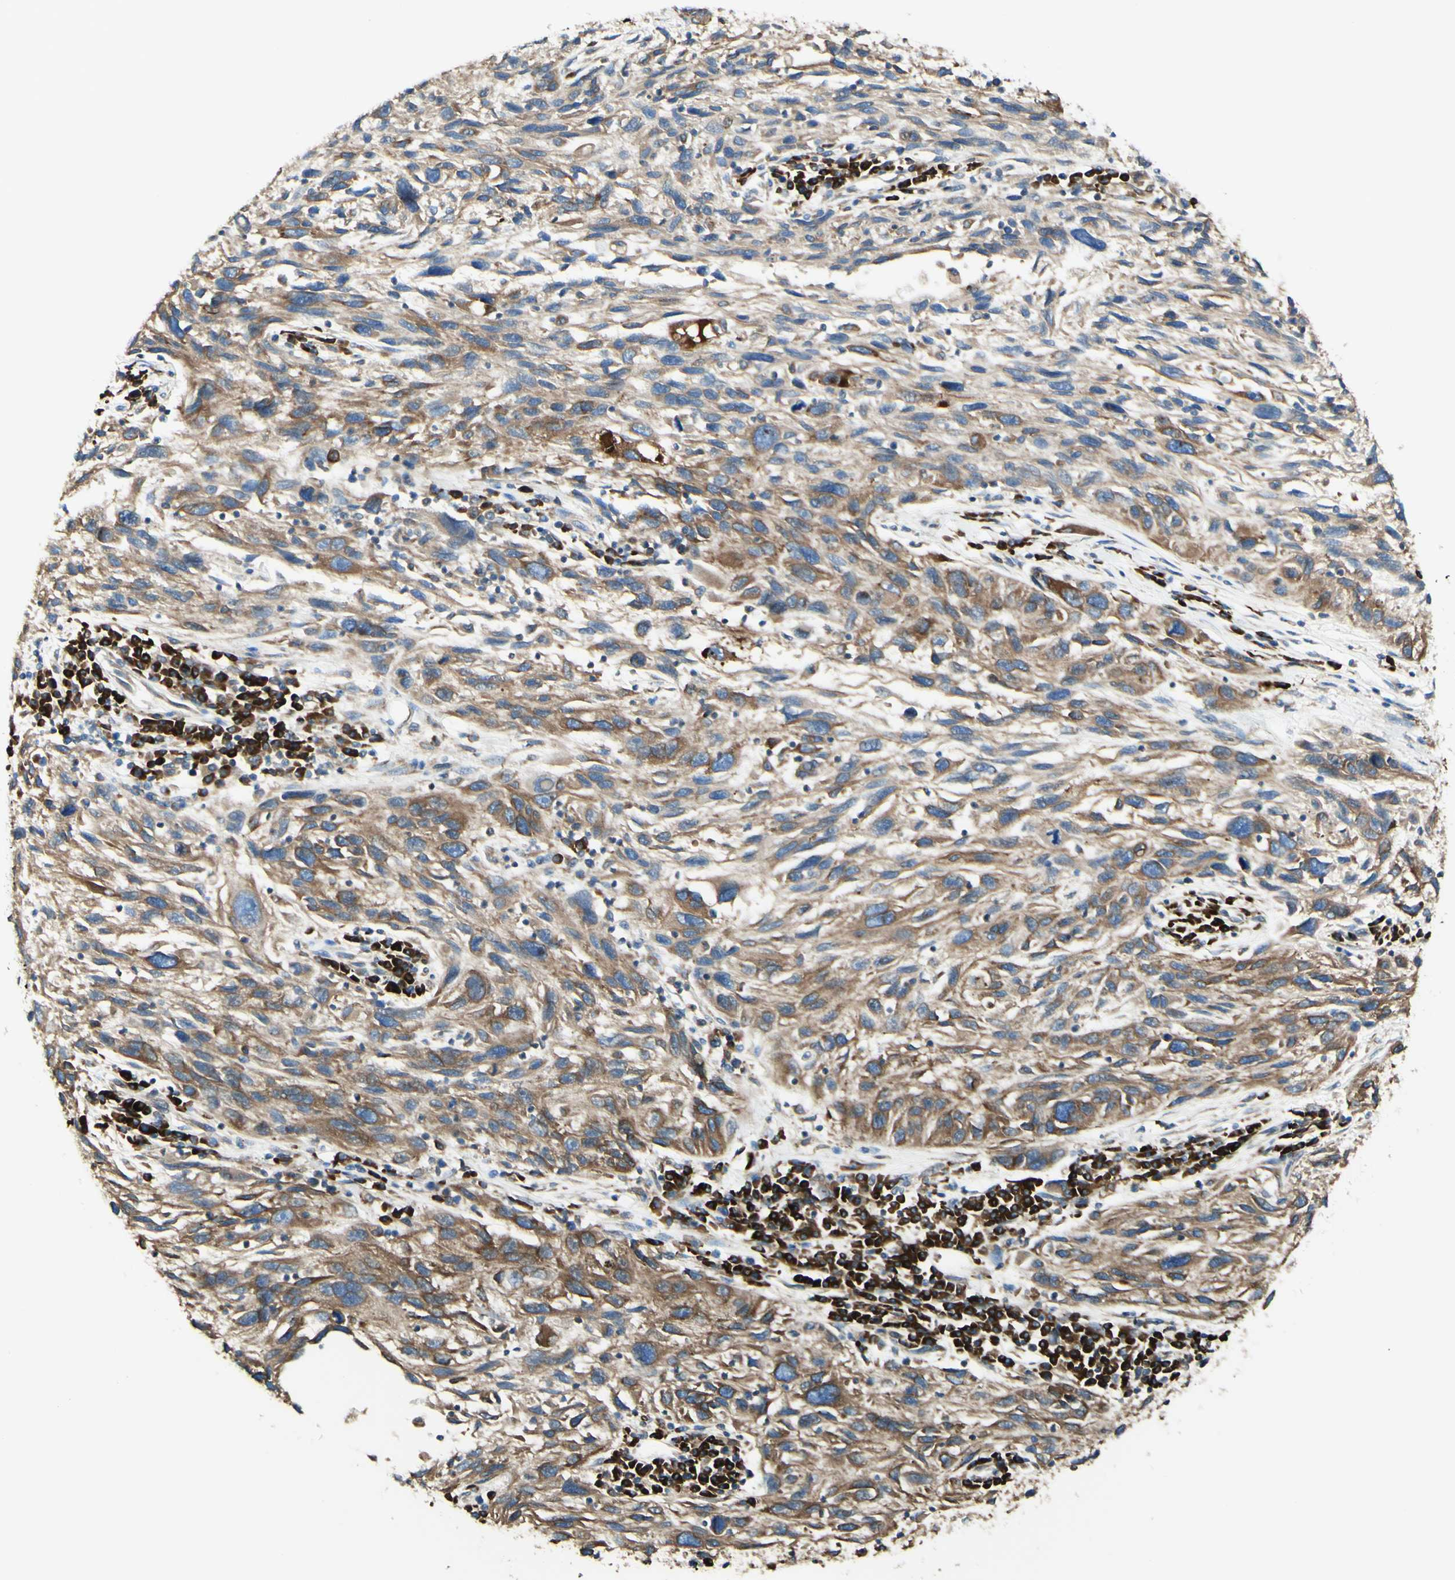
{"staining": {"intensity": "moderate", "quantity": ">75%", "location": "cytoplasmic/membranous"}, "tissue": "melanoma", "cell_type": "Tumor cells", "image_type": "cancer", "snomed": [{"axis": "morphology", "description": "Malignant melanoma, NOS"}, {"axis": "topography", "description": "Skin"}], "caption": "Melanoma stained with DAB (3,3'-diaminobenzidine) IHC shows medium levels of moderate cytoplasmic/membranous positivity in about >75% of tumor cells. (DAB IHC with brightfield microscopy, high magnification).", "gene": "DNAJB11", "patient": {"sex": "male", "age": 53}}